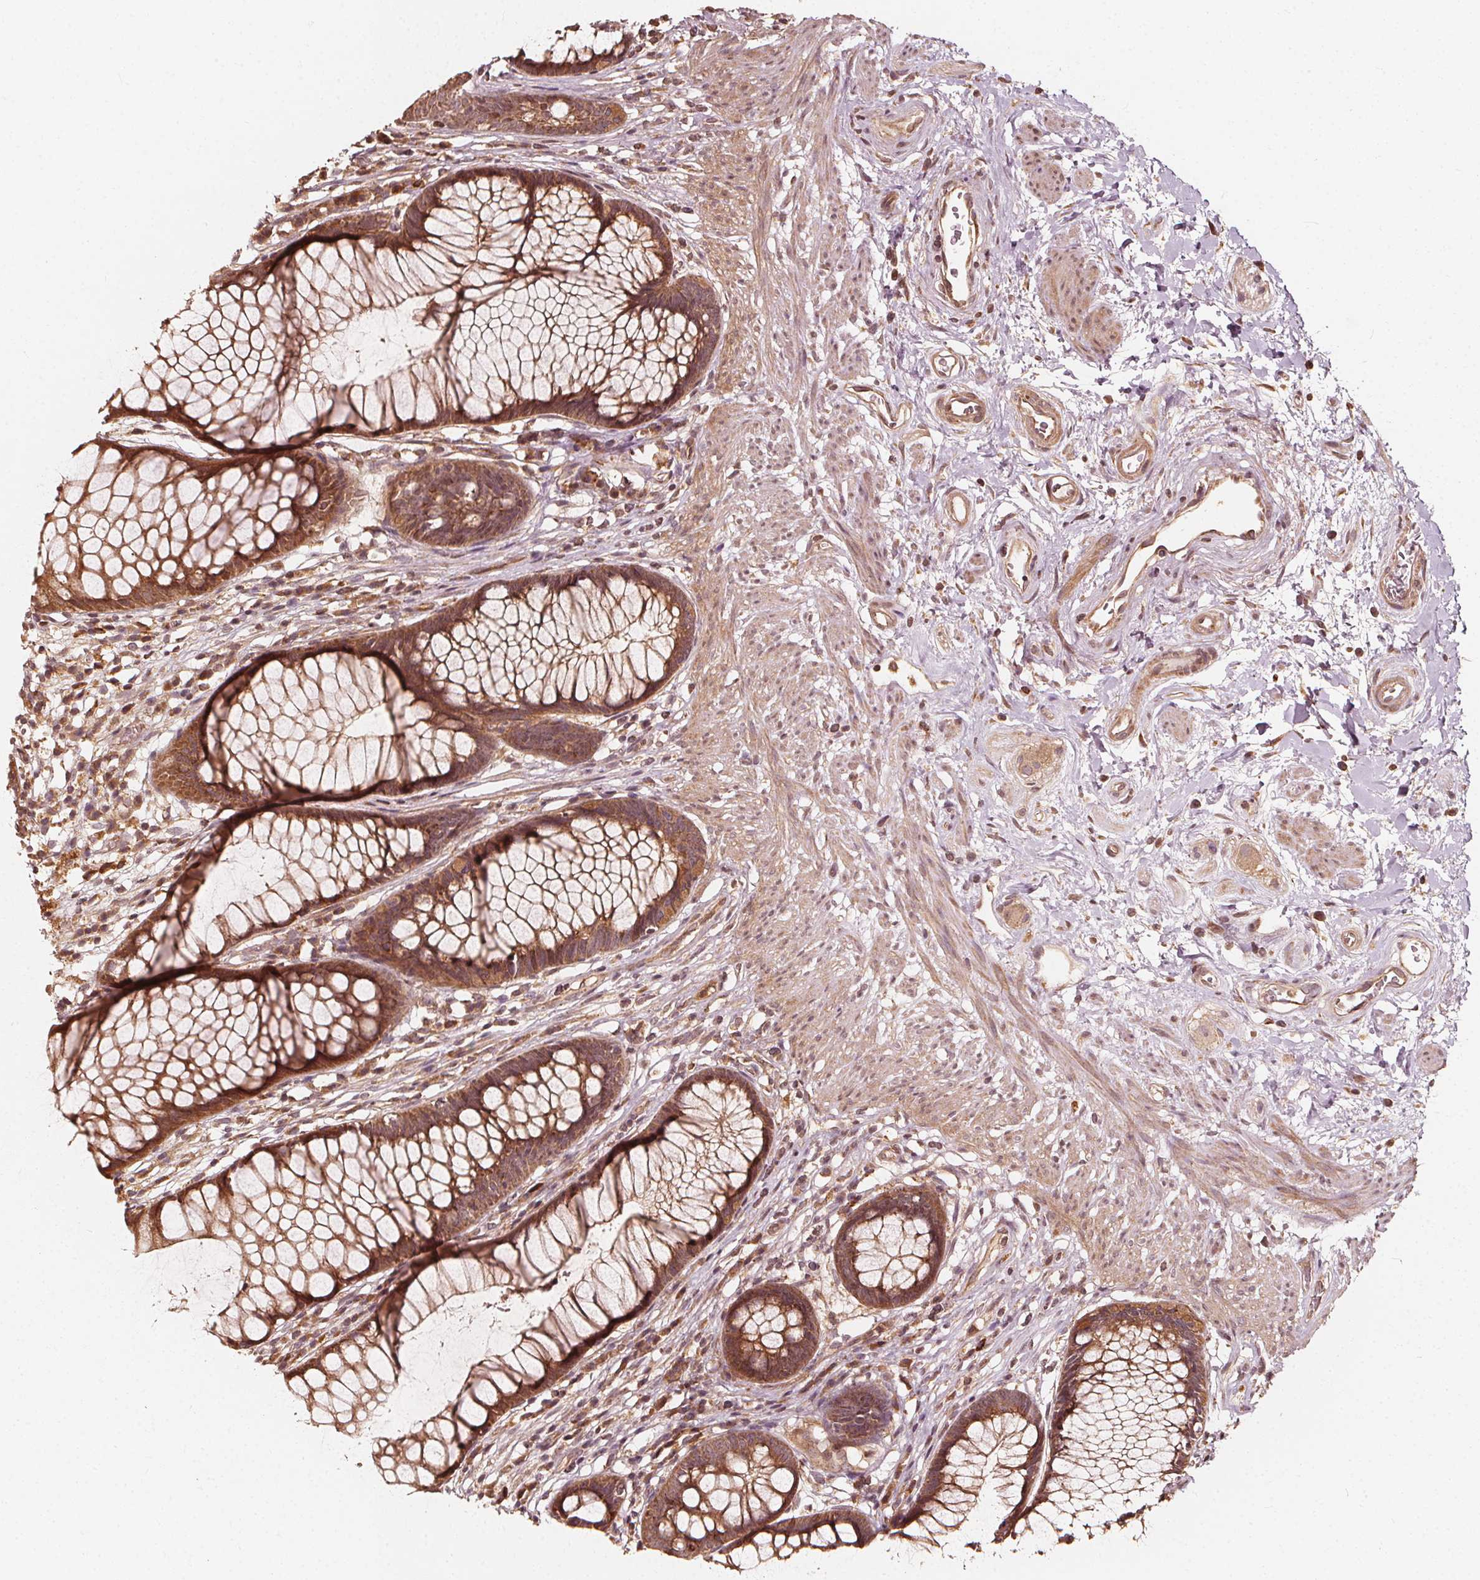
{"staining": {"intensity": "moderate", "quantity": ">75%", "location": "cytoplasmic/membranous,nuclear"}, "tissue": "rectum", "cell_type": "Glandular cells", "image_type": "normal", "snomed": [{"axis": "morphology", "description": "Normal tissue, NOS"}, {"axis": "topography", "description": "Smooth muscle"}, {"axis": "topography", "description": "Rectum"}], "caption": "The immunohistochemical stain highlights moderate cytoplasmic/membranous,nuclear staining in glandular cells of unremarkable rectum.", "gene": "NPC1", "patient": {"sex": "male", "age": 53}}